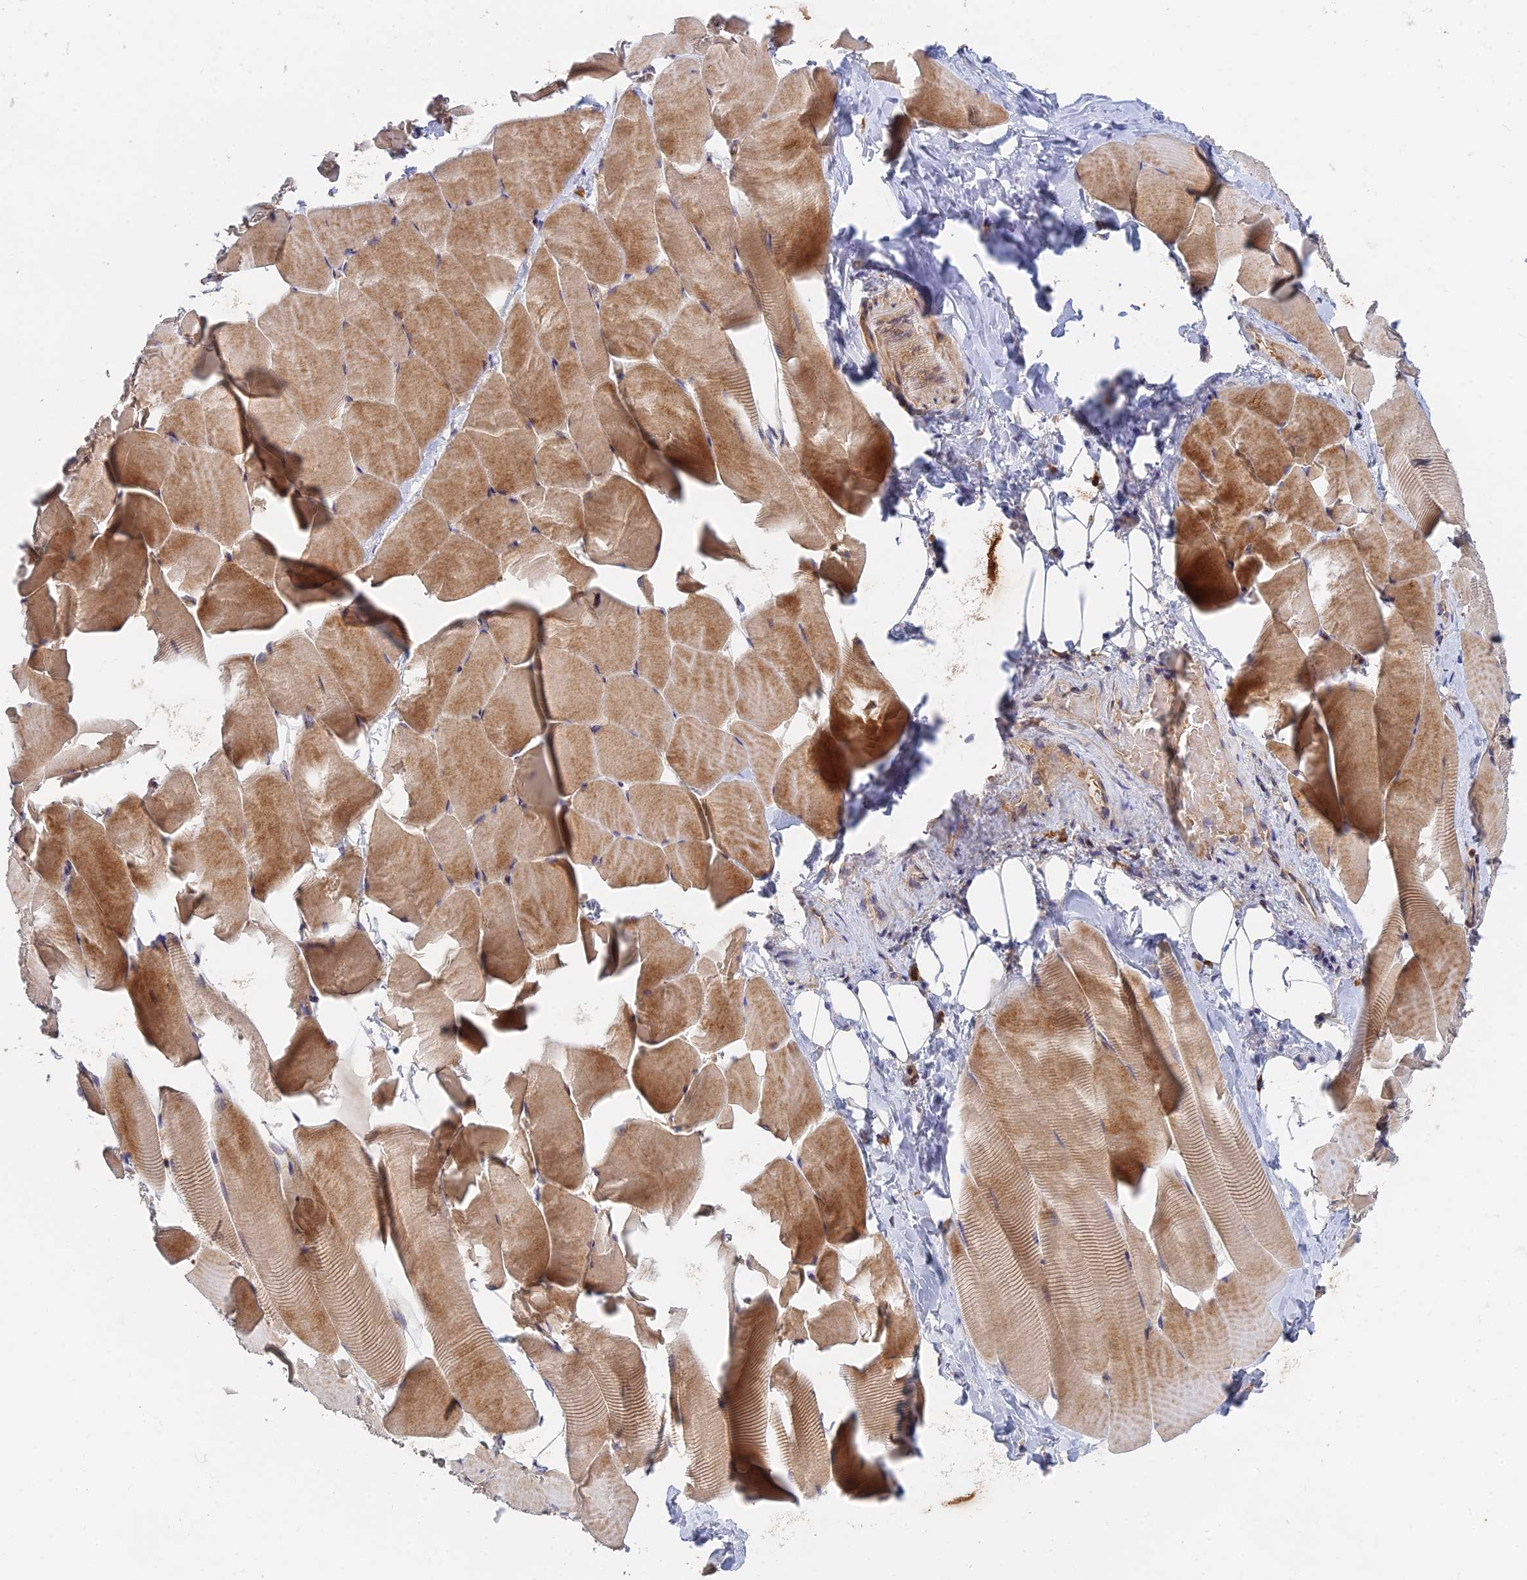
{"staining": {"intensity": "moderate", "quantity": "25%-75%", "location": "cytoplasmic/membranous"}, "tissue": "skeletal muscle", "cell_type": "Myocytes", "image_type": "normal", "snomed": [{"axis": "morphology", "description": "Normal tissue, NOS"}, {"axis": "topography", "description": "Skeletal muscle"}], "caption": "Immunohistochemistry (IHC) of normal human skeletal muscle demonstrates medium levels of moderate cytoplasmic/membranous expression in about 25%-75% of myocytes.", "gene": "FAM151B", "patient": {"sex": "male", "age": 25}}